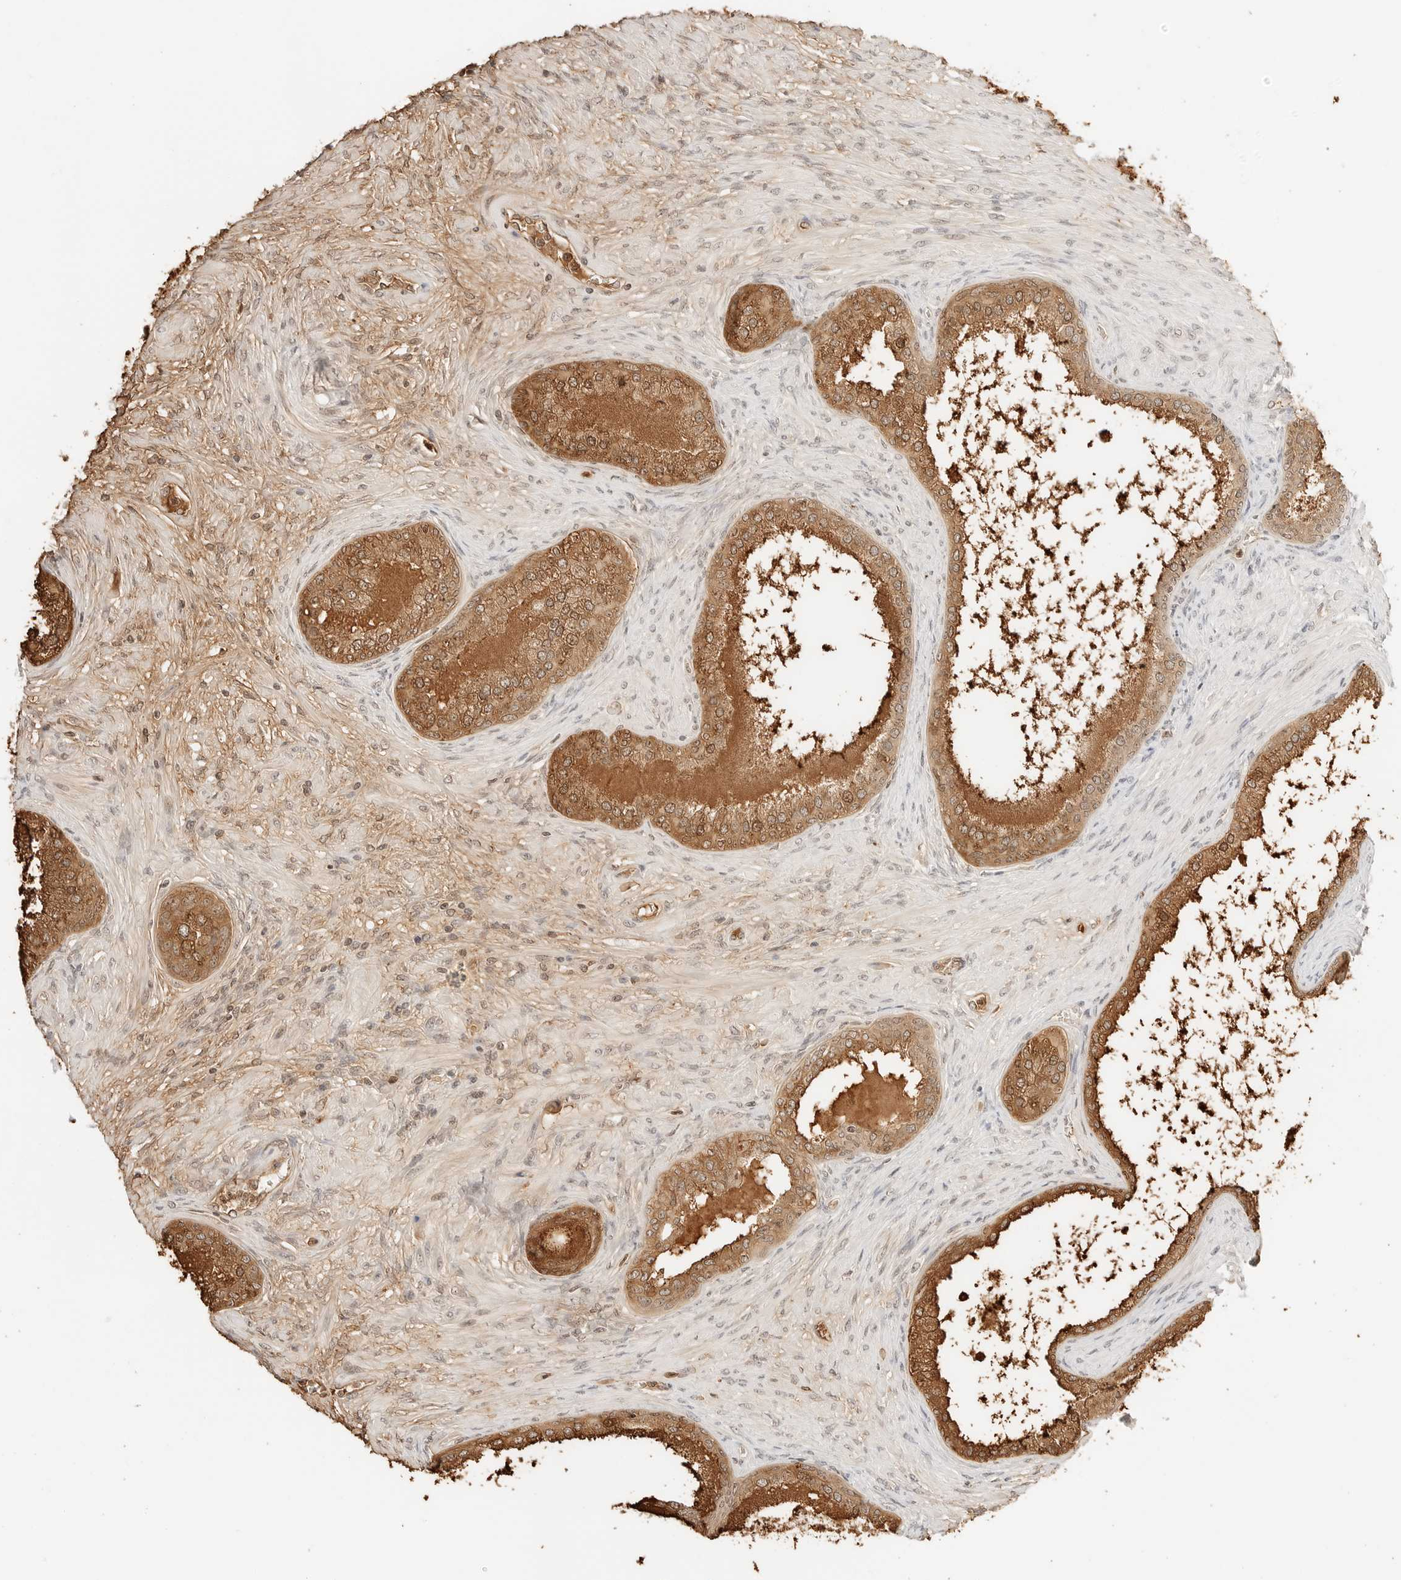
{"staining": {"intensity": "moderate", "quantity": ">75%", "location": "cytoplasmic/membranous"}, "tissue": "prostate cancer", "cell_type": "Tumor cells", "image_type": "cancer", "snomed": [{"axis": "morphology", "description": "Normal tissue, NOS"}, {"axis": "morphology", "description": "Adenocarcinoma, Low grade"}, {"axis": "topography", "description": "Prostate"}, {"axis": "topography", "description": "Peripheral nerve tissue"}], "caption": "Human prostate cancer (adenocarcinoma (low-grade)) stained with a protein marker shows moderate staining in tumor cells.", "gene": "RPS6KL1", "patient": {"sex": "male", "age": 71}}